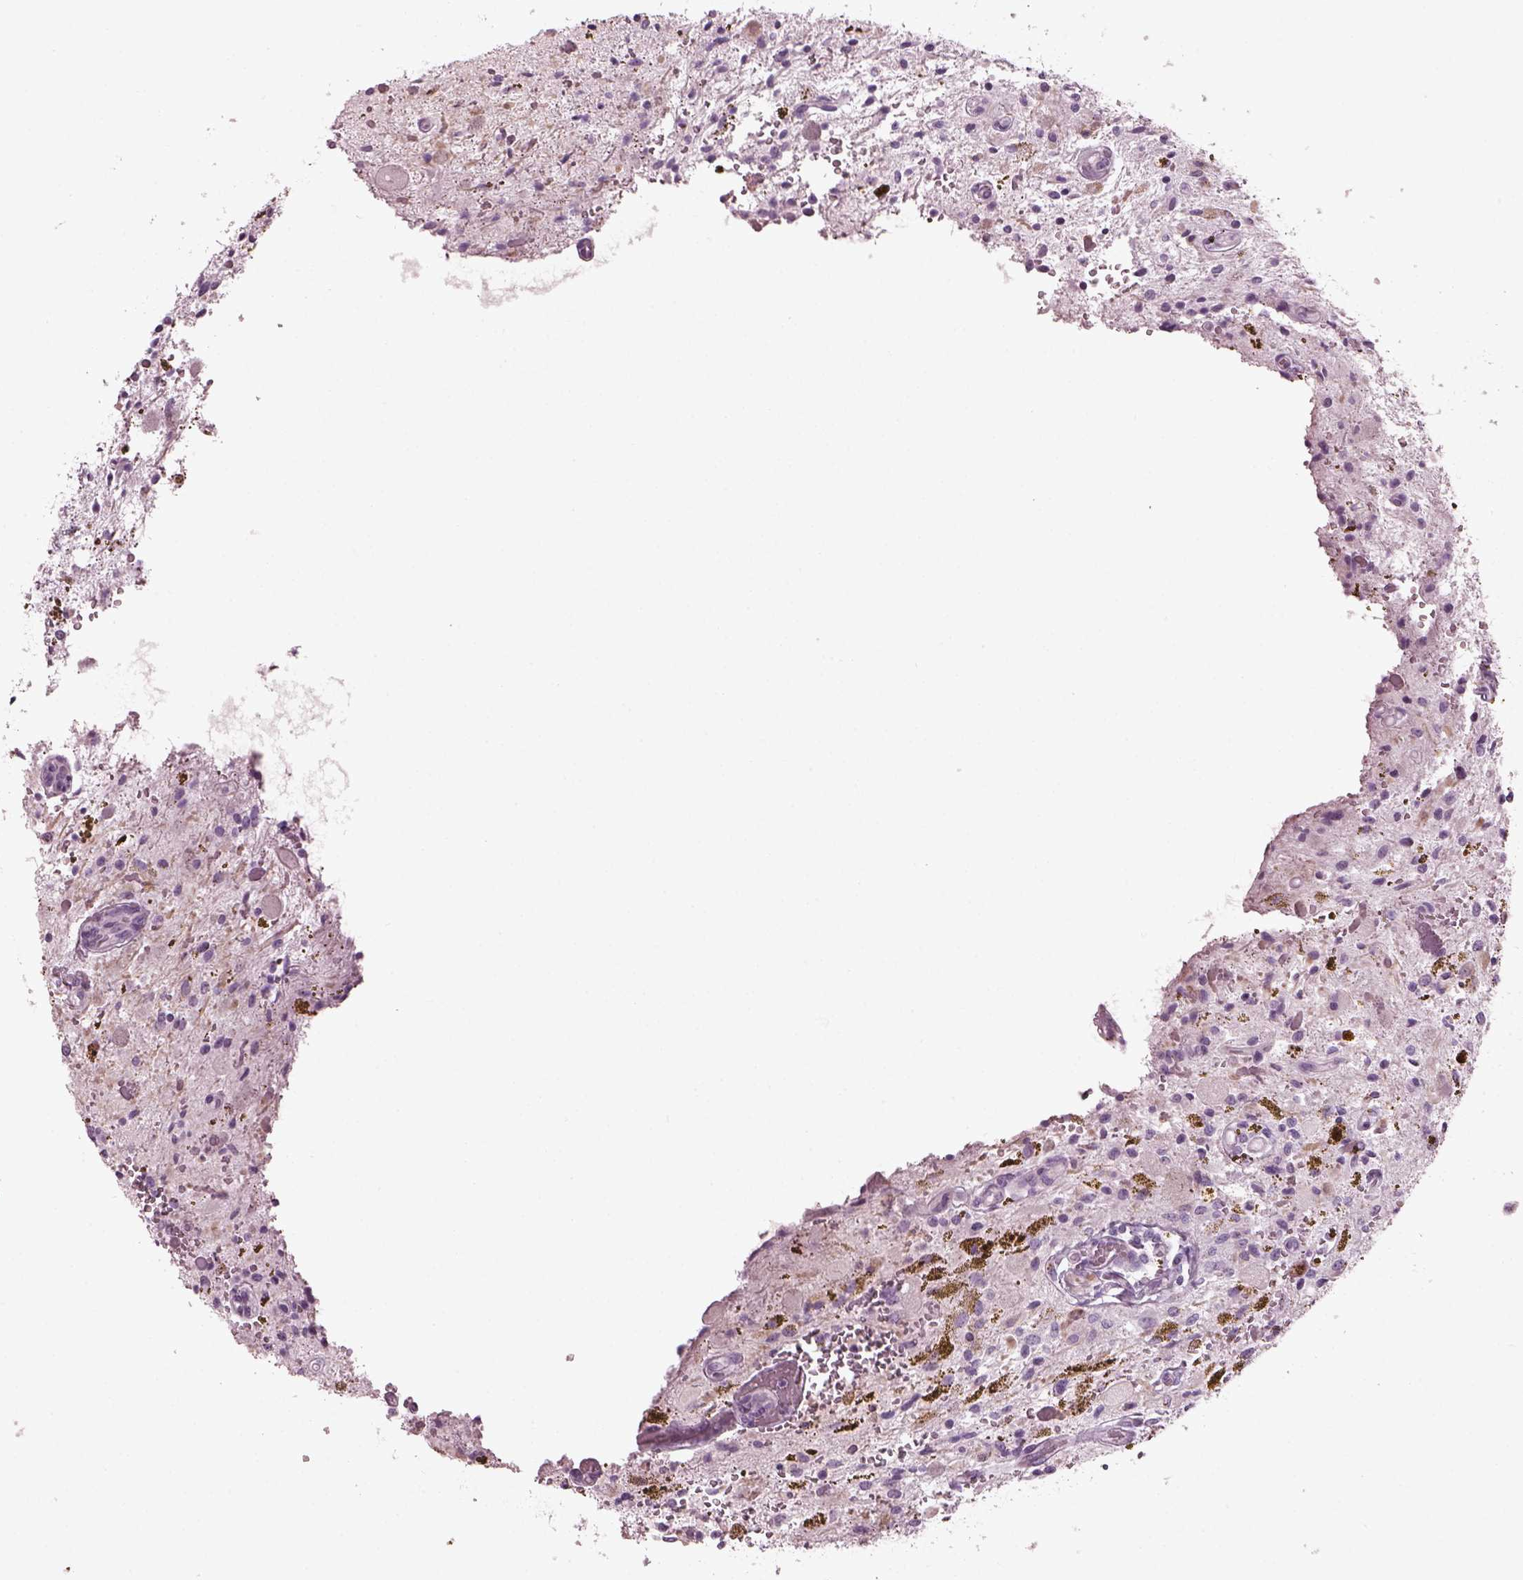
{"staining": {"intensity": "negative", "quantity": "none", "location": "none"}, "tissue": "glioma", "cell_type": "Tumor cells", "image_type": "cancer", "snomed": [{"axis": "morphology", "description": "Glioma, malignant, Low grade"}, {"axis": "topography", "description": "Cerebellum"}], "caption": "Low-grade glioma (malignant) stained for a protein using immunohistochemistry (IHC) displays no staining tumor cells.", "gene": "PDC", "patient": {"sex": "female", "age": 14}}